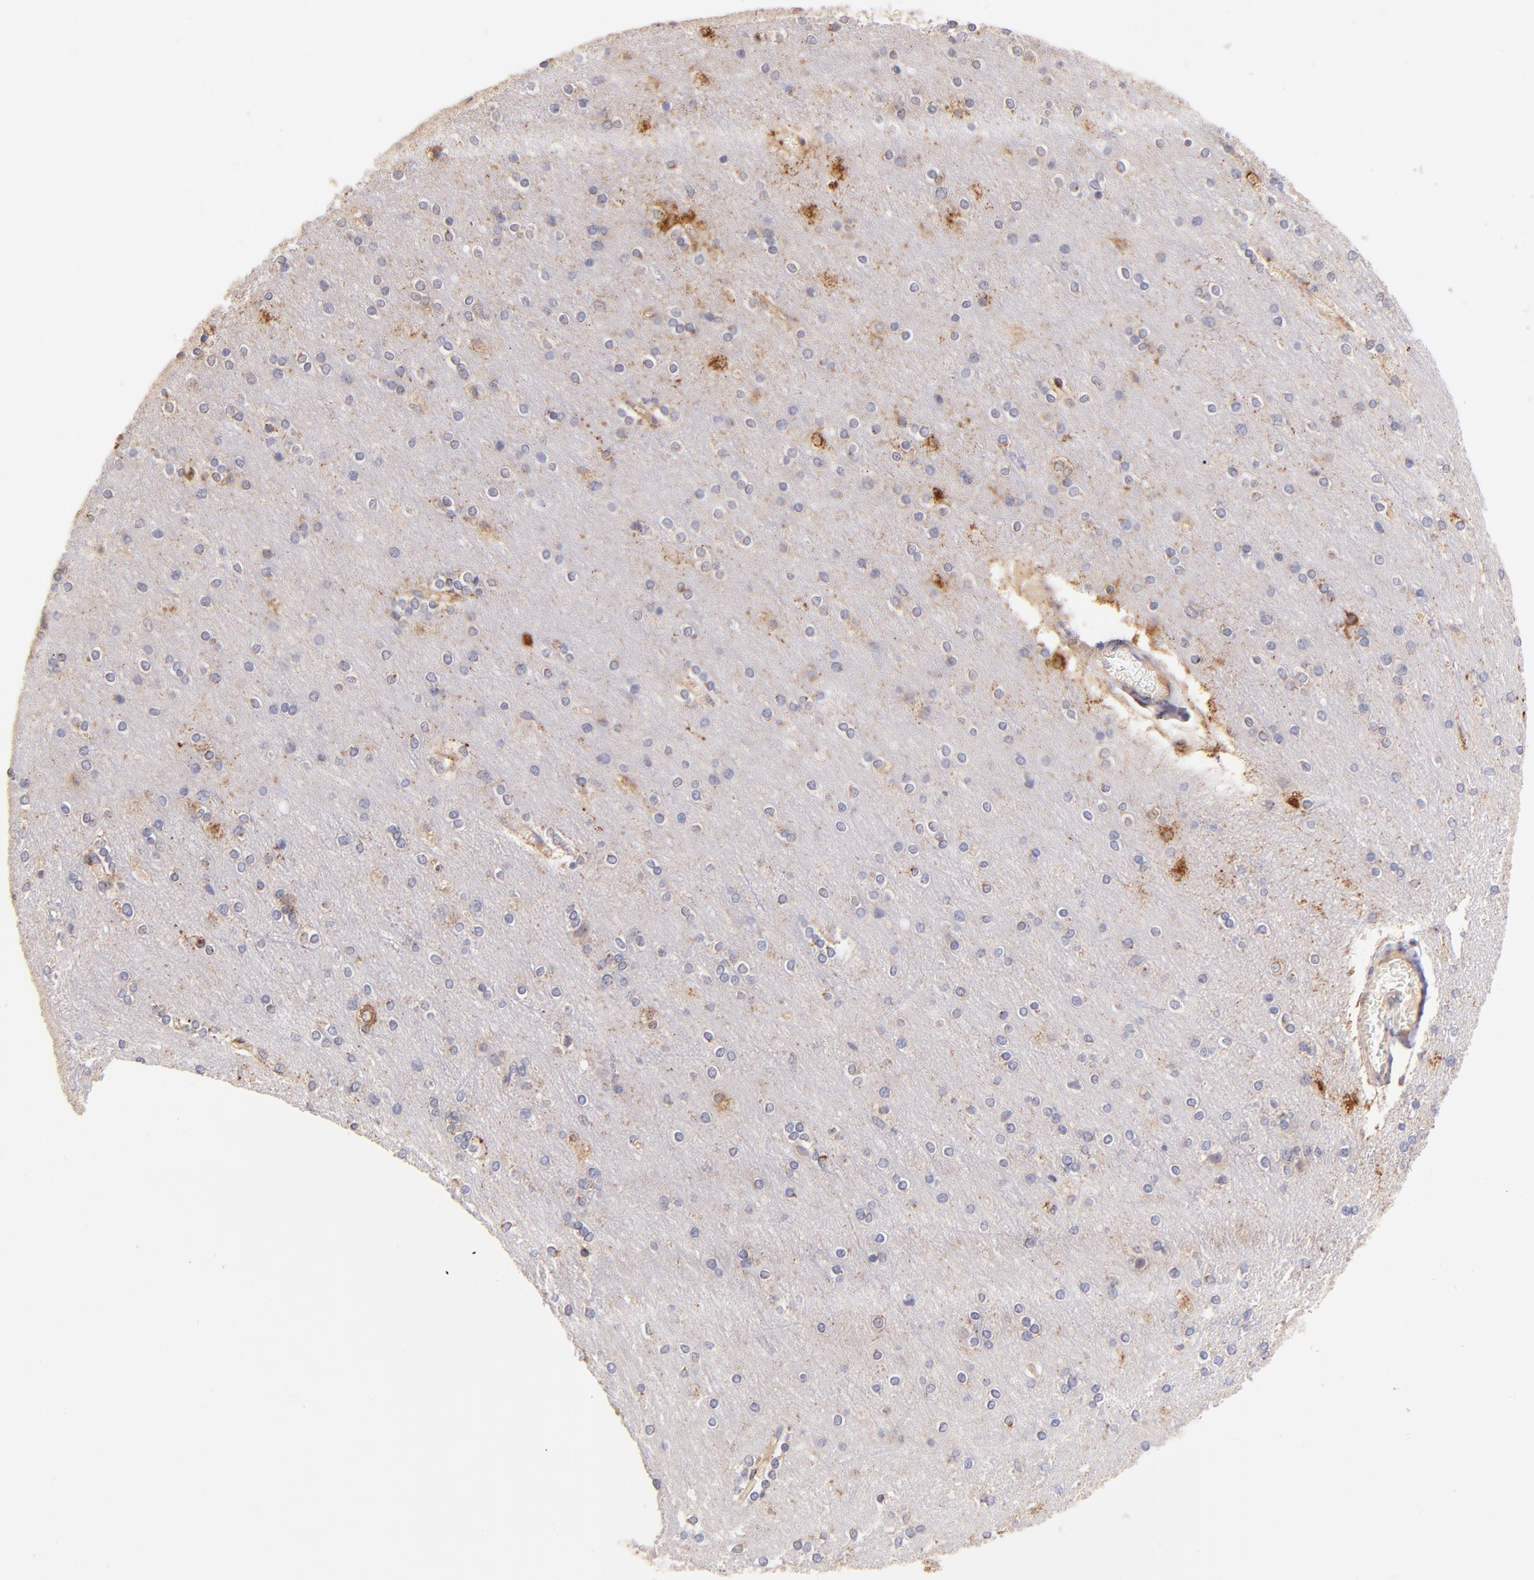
{"staining": {"intensity": "moderate", "quantity": ">75%", "location": "cytoplasmic/membranous"}, "tissue": "cerebral cortex", "cell_type": "Endothelial cells", "image_type": "normal", "snomed": [{"axis": "morphology", "description": "Normal tissue, NOS"}, {"axis": "topography", "description": "Cerebral cortex"}], "caption": "Immunohistochemical staining of benign human cerebral cortex shows moderate cytoplasmic/membranous protein staining in approximately >75% of endothelial cells. Ihc stains the protein in brown and the nuclei are stained blue.", "gene": "SPARC", "patient": {"sex": "female", "age": 54}}